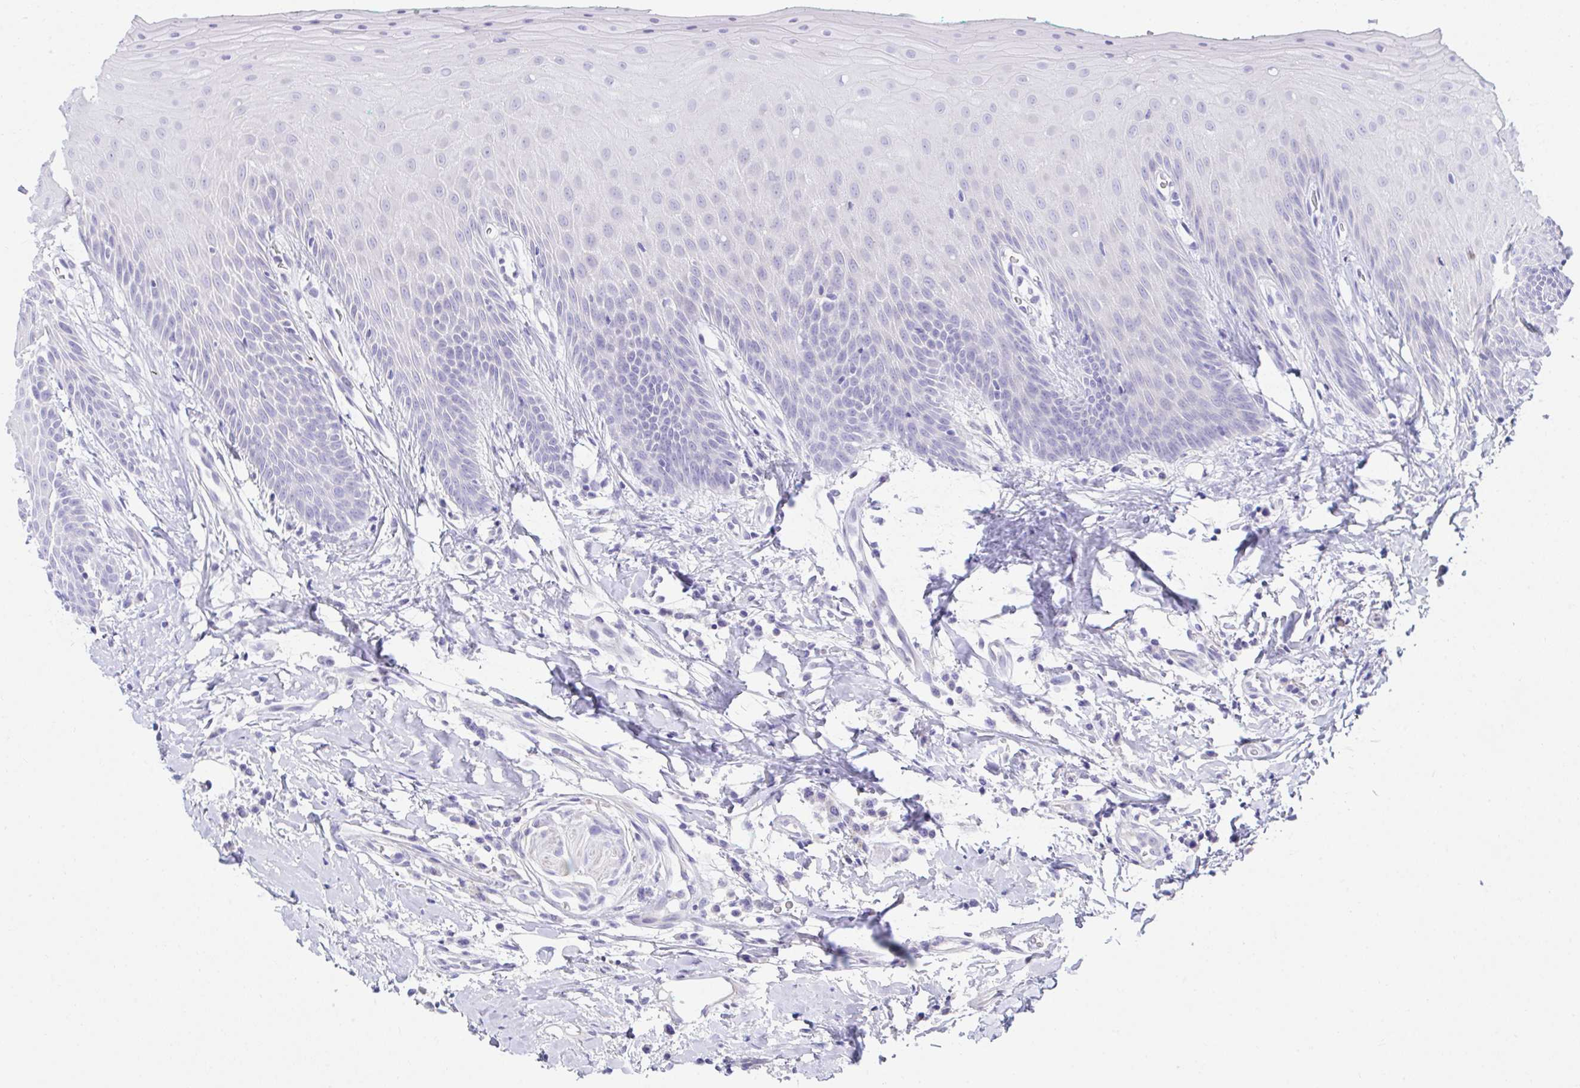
{"staining": {"intensity": "negative", "quantity": "none", "location": "none"}, "tissue": "oral mucosa", "cell_type": "Squamous epithelial cells", "image_type": "normal", "snomed": [{"axis": "morphology", "description": "Normal tissue, NOS"}, {"axis": "topography", "description": "Oral tissue"}, {"axis": "topography", "description": "Tounge, NOS"}], "caption": "Immunohistochemistry photomicrograph of normal oral mucosa: human oral mucosa stained with DAB (3,3'-diaminobenzidine) shows no significant protein positivity in squamous epithelial cells.", "gene": "PLEKHH1", "patient": {"sex": "female", "age": 62}}